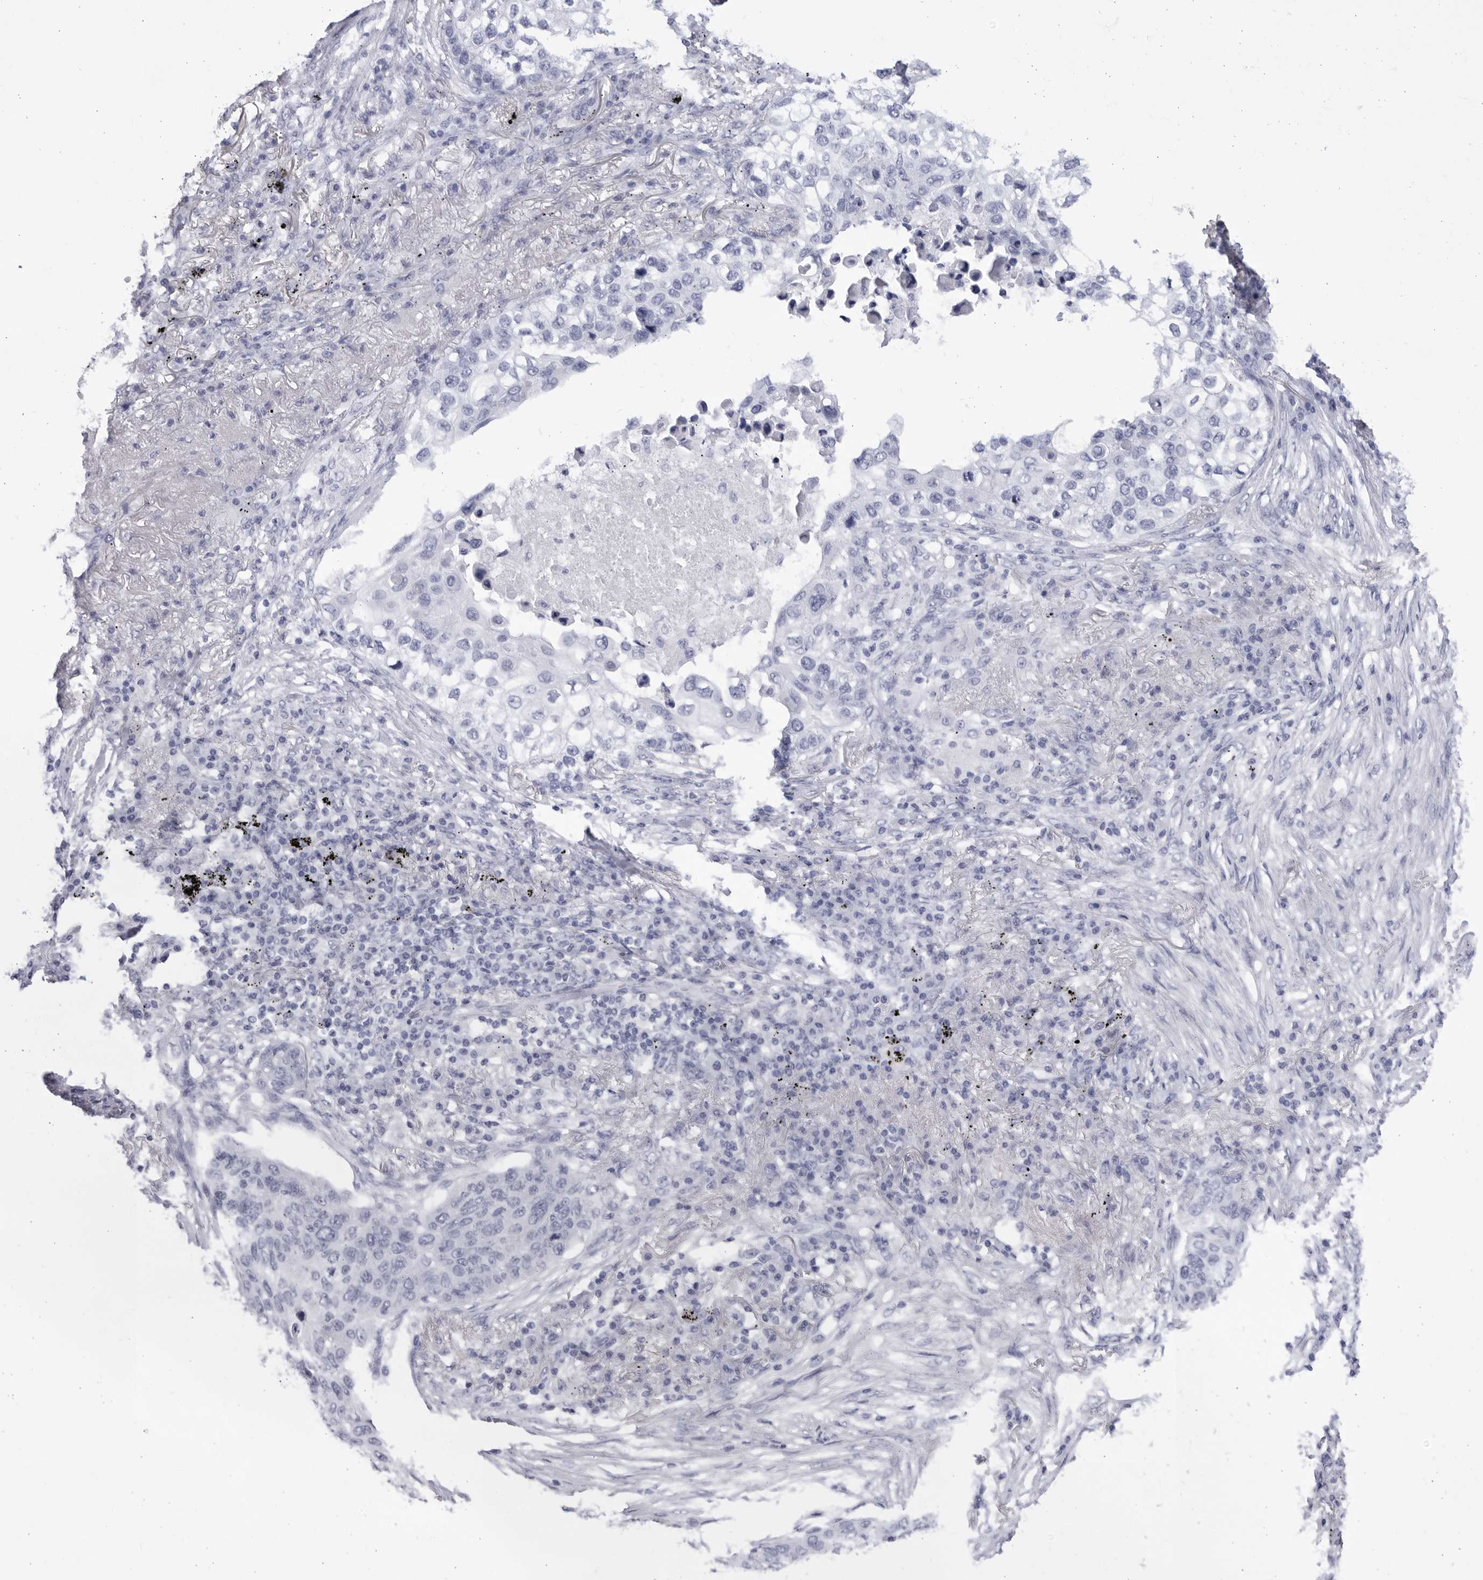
{"staining": {"intensity": "negative", "quantity": "none", "location": "none"}, "tissue": "lung cancer", "cell_type": "Tumor cells", "image_type": "cancer", "snomed": [{"axis": "morphology", "description": "Squamous cell carcinoma, NOS"}, {"axis": "topography", "description": "Lung"}], "caption": "This is an immunohistochemistry image of squamous cell carcinoma (lung). There is no expression in tumor cells.", "gene": "CCDC181", "patient": {"sex": "female", "age": 63}}